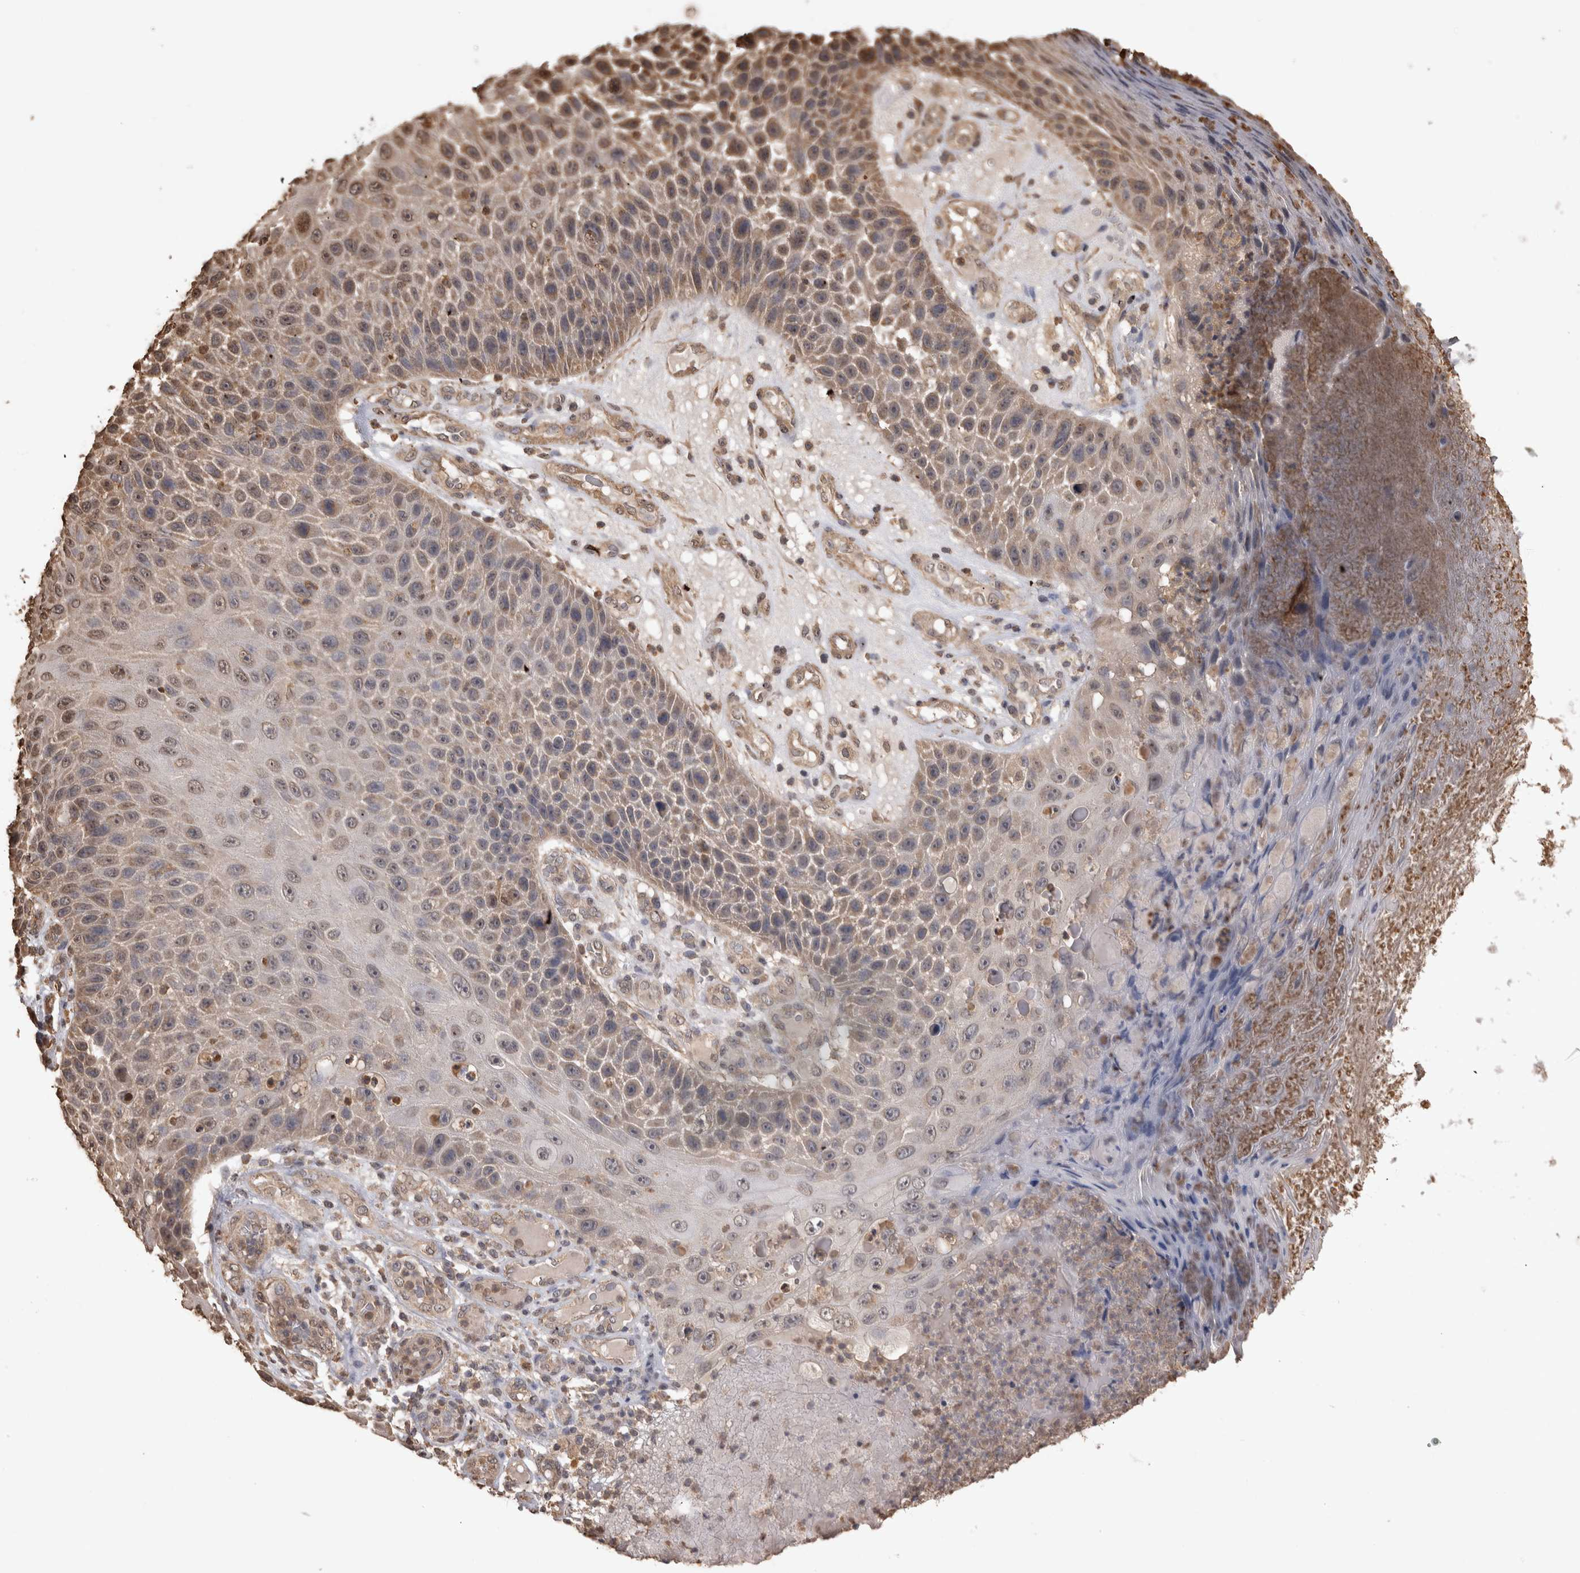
{"staining": {"intensity": "moderate", "quantity": "25%-75%", "location": "cytoplasmic/membranous,nuclear"}, "tissue": "skin cancer", "cell_type": "Tumor cells", "image_type": "cancer", "snomed": [{"axis": "morphology", "description": "Squamous cell carcinoma, NOS"}, {"axis": "topography", "description": "Skin"}], "caption": "A medium amount of moderate cytoplasmic/membranous and nuclear staining is appreciated in about 25%-75% of tumor cells in squamous cell carcinoma (skin) tissue. The staining was performed using DAB (3,3'-diaminobenzidine), with brown indicating positive protein expression. Nuclei are stained blue with hematoxylin.", "gene": "SOCS5", "patient": {"sex": "female", "age": 88}}